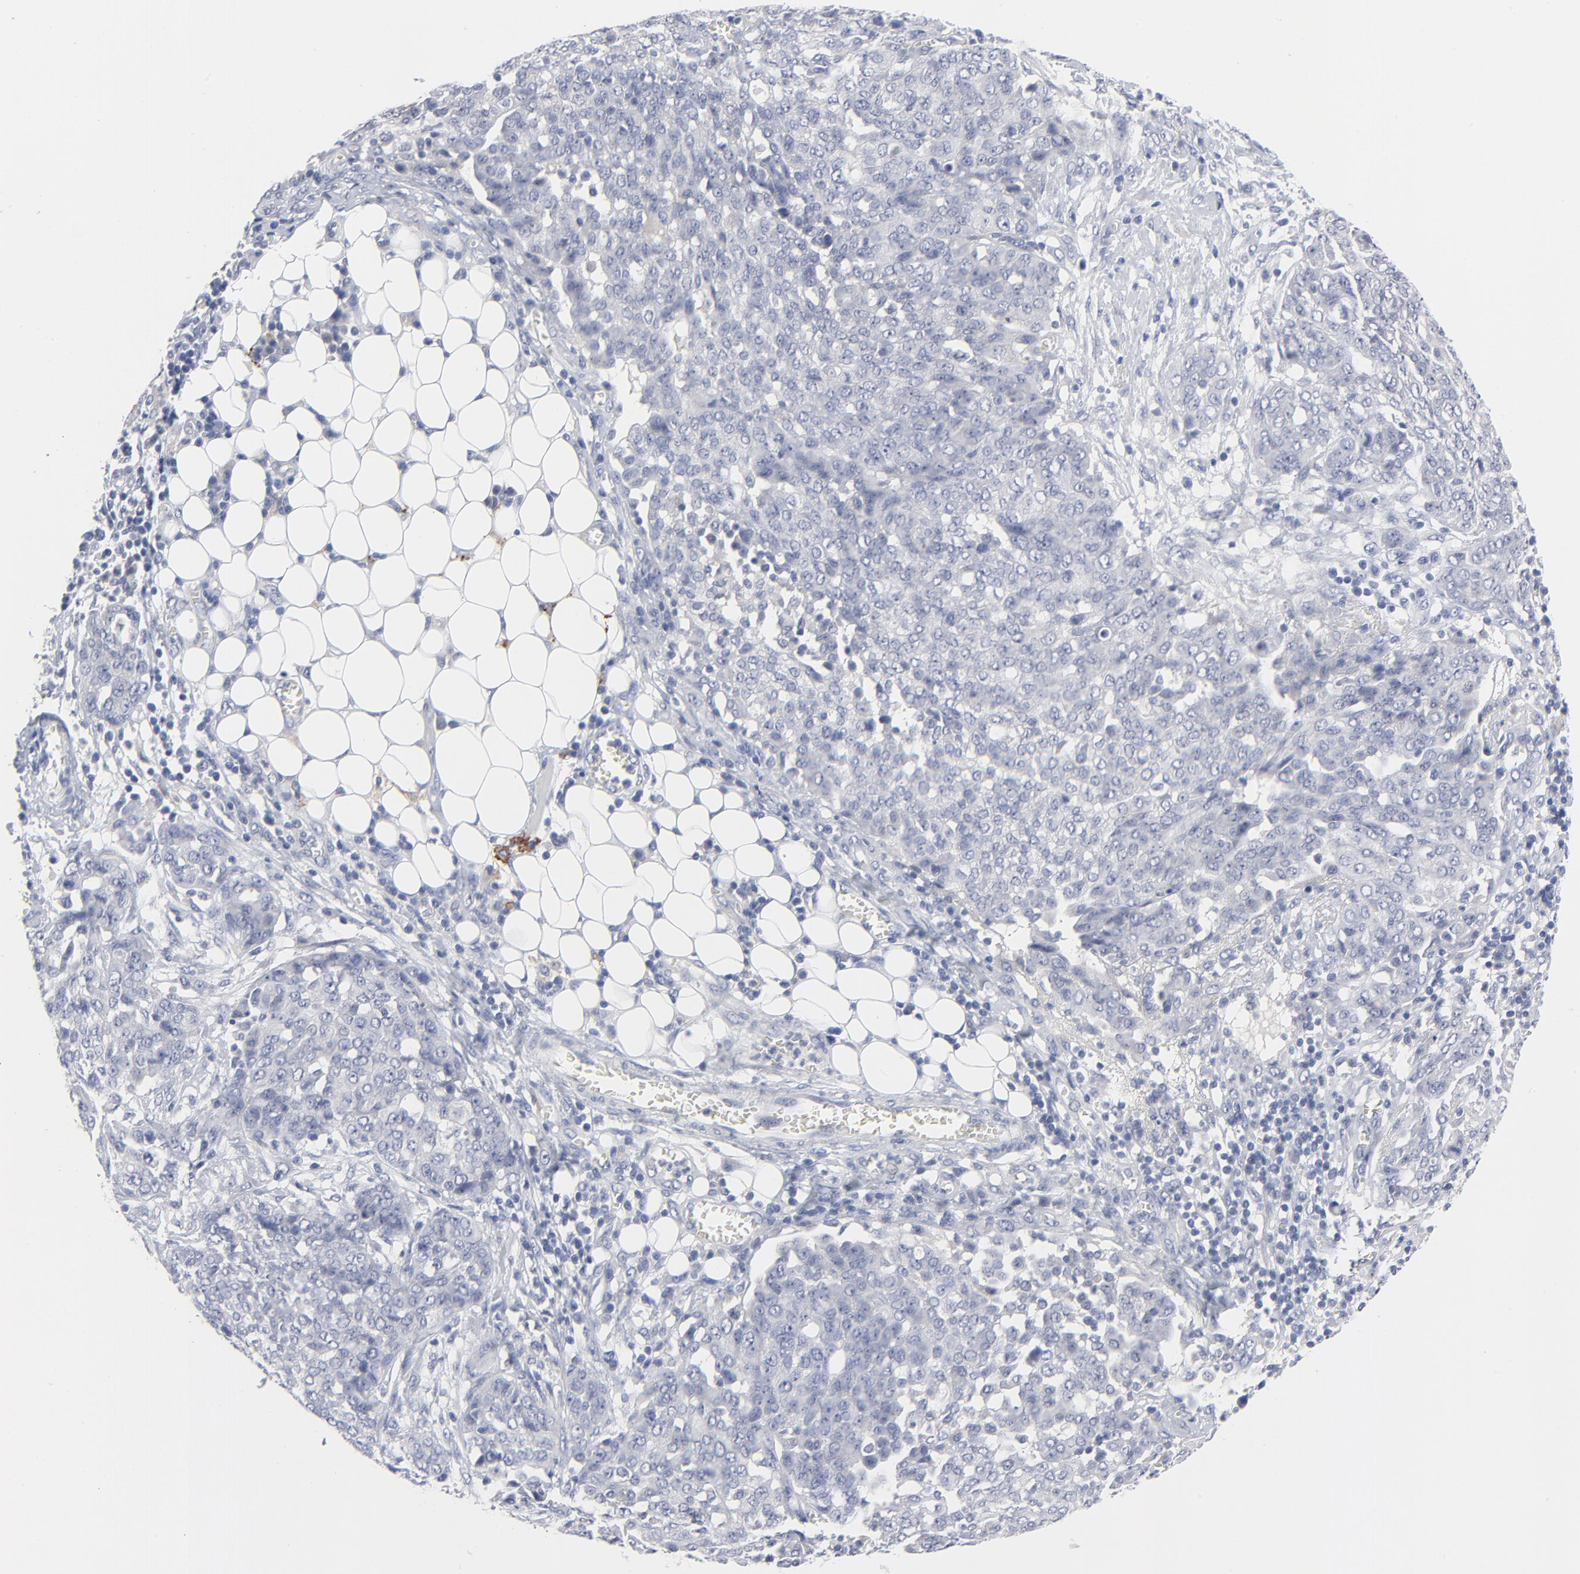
{"staining": {"intensity": "negative", "quantity": "none", "location": "none"}, "tissue": "ovarian cancer", "cell_type": "Tumor cells", "image_type": "cancer", "snomed": [{"axis": "morphology", "description": "Cystadenocarcinoma, serous, NOS"}, {"axis": "topography", "description": "Soft tissue"}, {"axis": "topography", "description": "Ovary"}], "caption": "IHC micrograph of ovarian cancer stained for a protein (brown), which displays no expression in tumor cells.", "gene": "CLEC4G", "patient": {"sex": "female", "age": 57}}